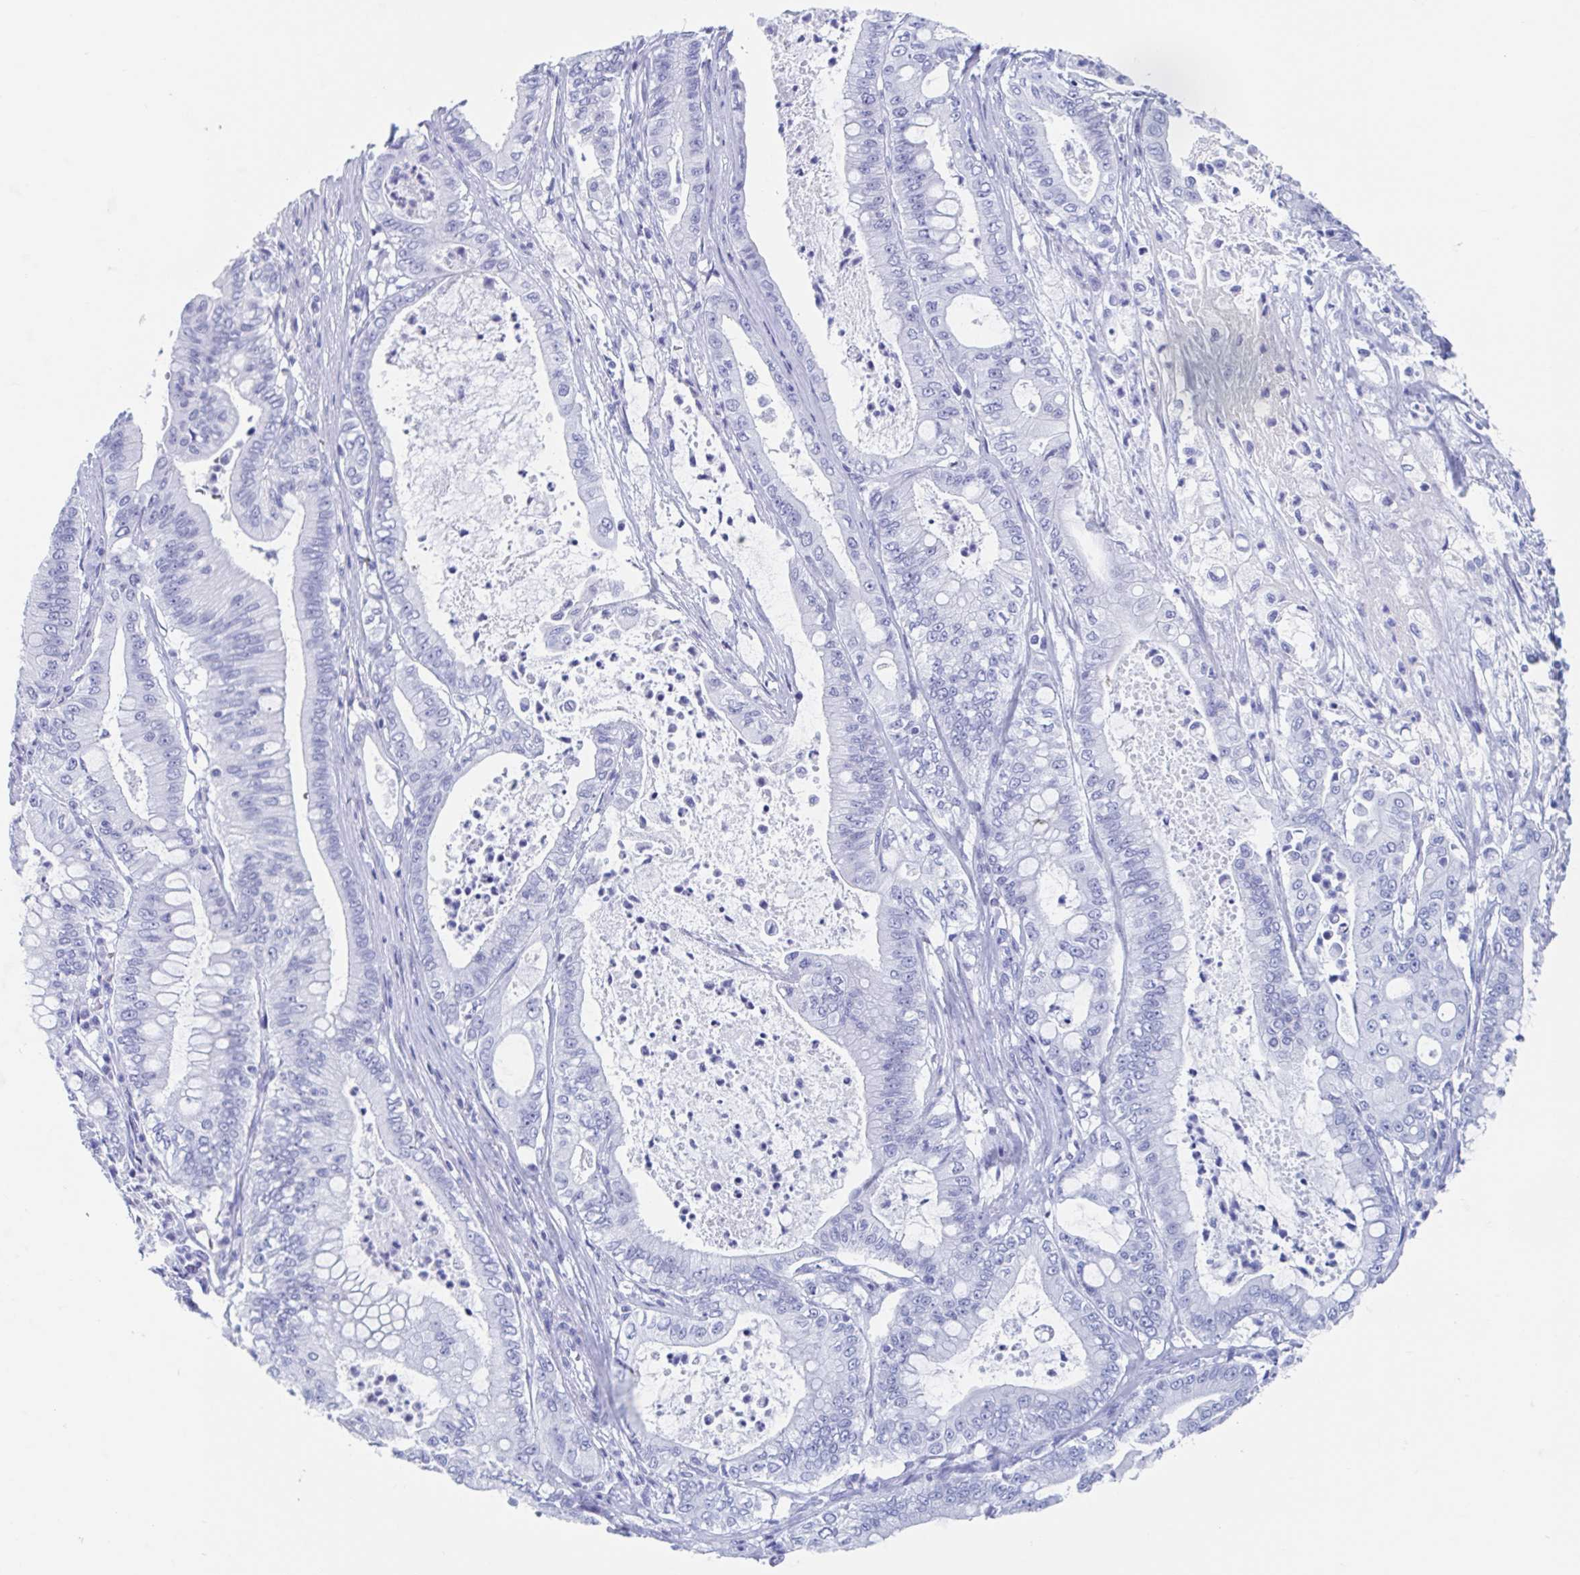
{"staining": {"intensity": "negative", "quantity": "none", "location": "none"}, "tissue": "pancreatic cancer", "cell_type": "Tumor cells", "image_type": "cancer", "snomed": [{"axis": "morphology", "description": "Adenocarcinoma, NOS"}, {"axis": "topography", "description": "Pancreas"}], "caption": "Tumor cells show no significant protein positivity in pancreatic cancer.", "gene": "HDGFL1", "patient": {"sex": "male", "age": 71}}